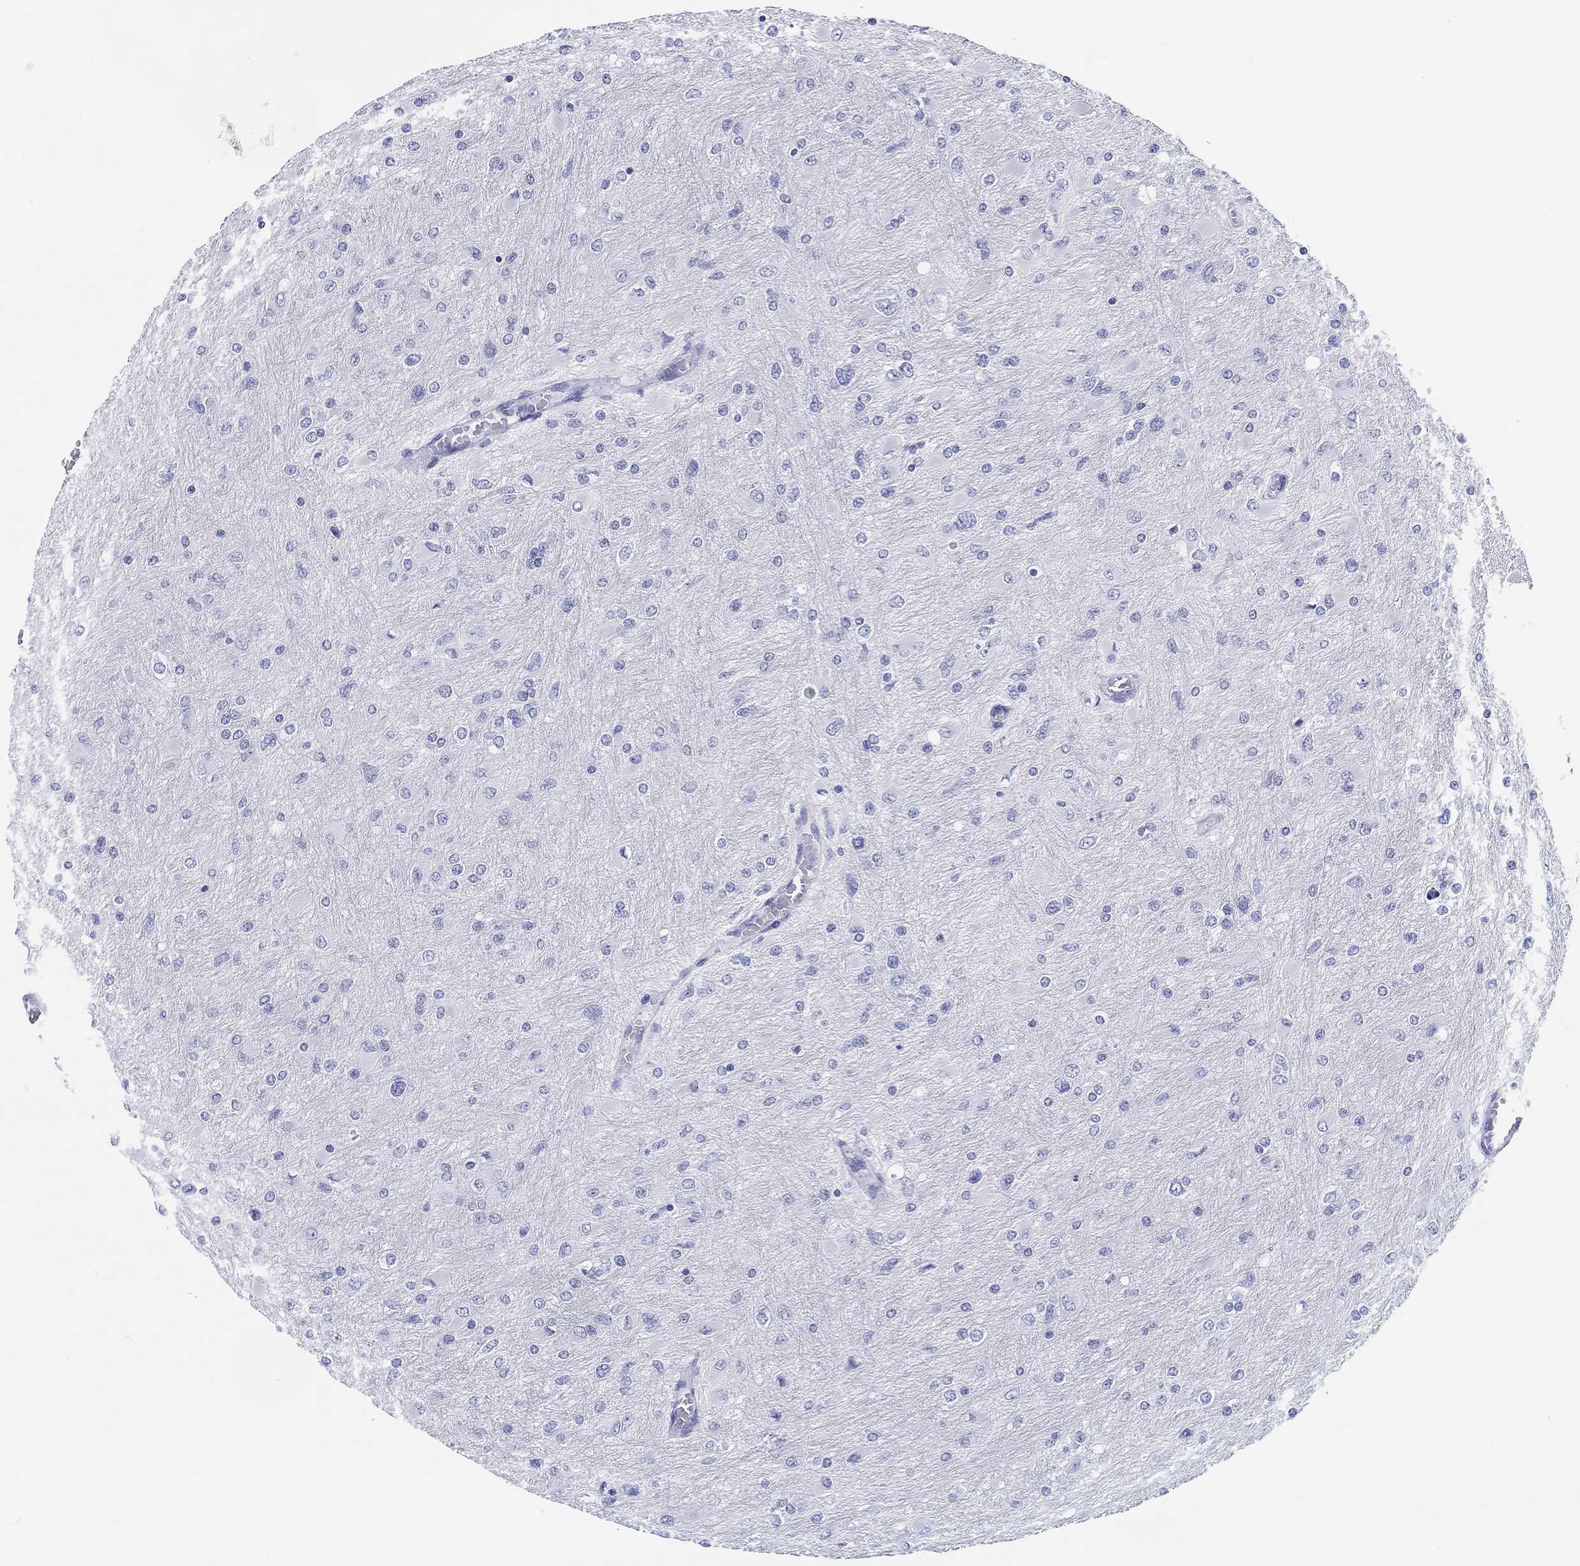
{"staining": {"intensity": "negative", "quantity": "none", "location": "none"}, "tissue": "glioma", "cell_type": "Tumor cells", "image_type": "cancer", "snomed": [{"axis": "morphology", "description": "Glioma, malignant, High grade"}, {"axis": "topography", "description": "Cerebral cortex"}], "caption": "The image reveals no staining of tumor cells in high-grade glioma (malignant). (Stains: DAB immunohistochemistry with hematoxylin counter stain, Microscopy: brightfield microscopy at high magnification).", "gene": "H1-1", "patient": {"sex": "female", "age": 36}}